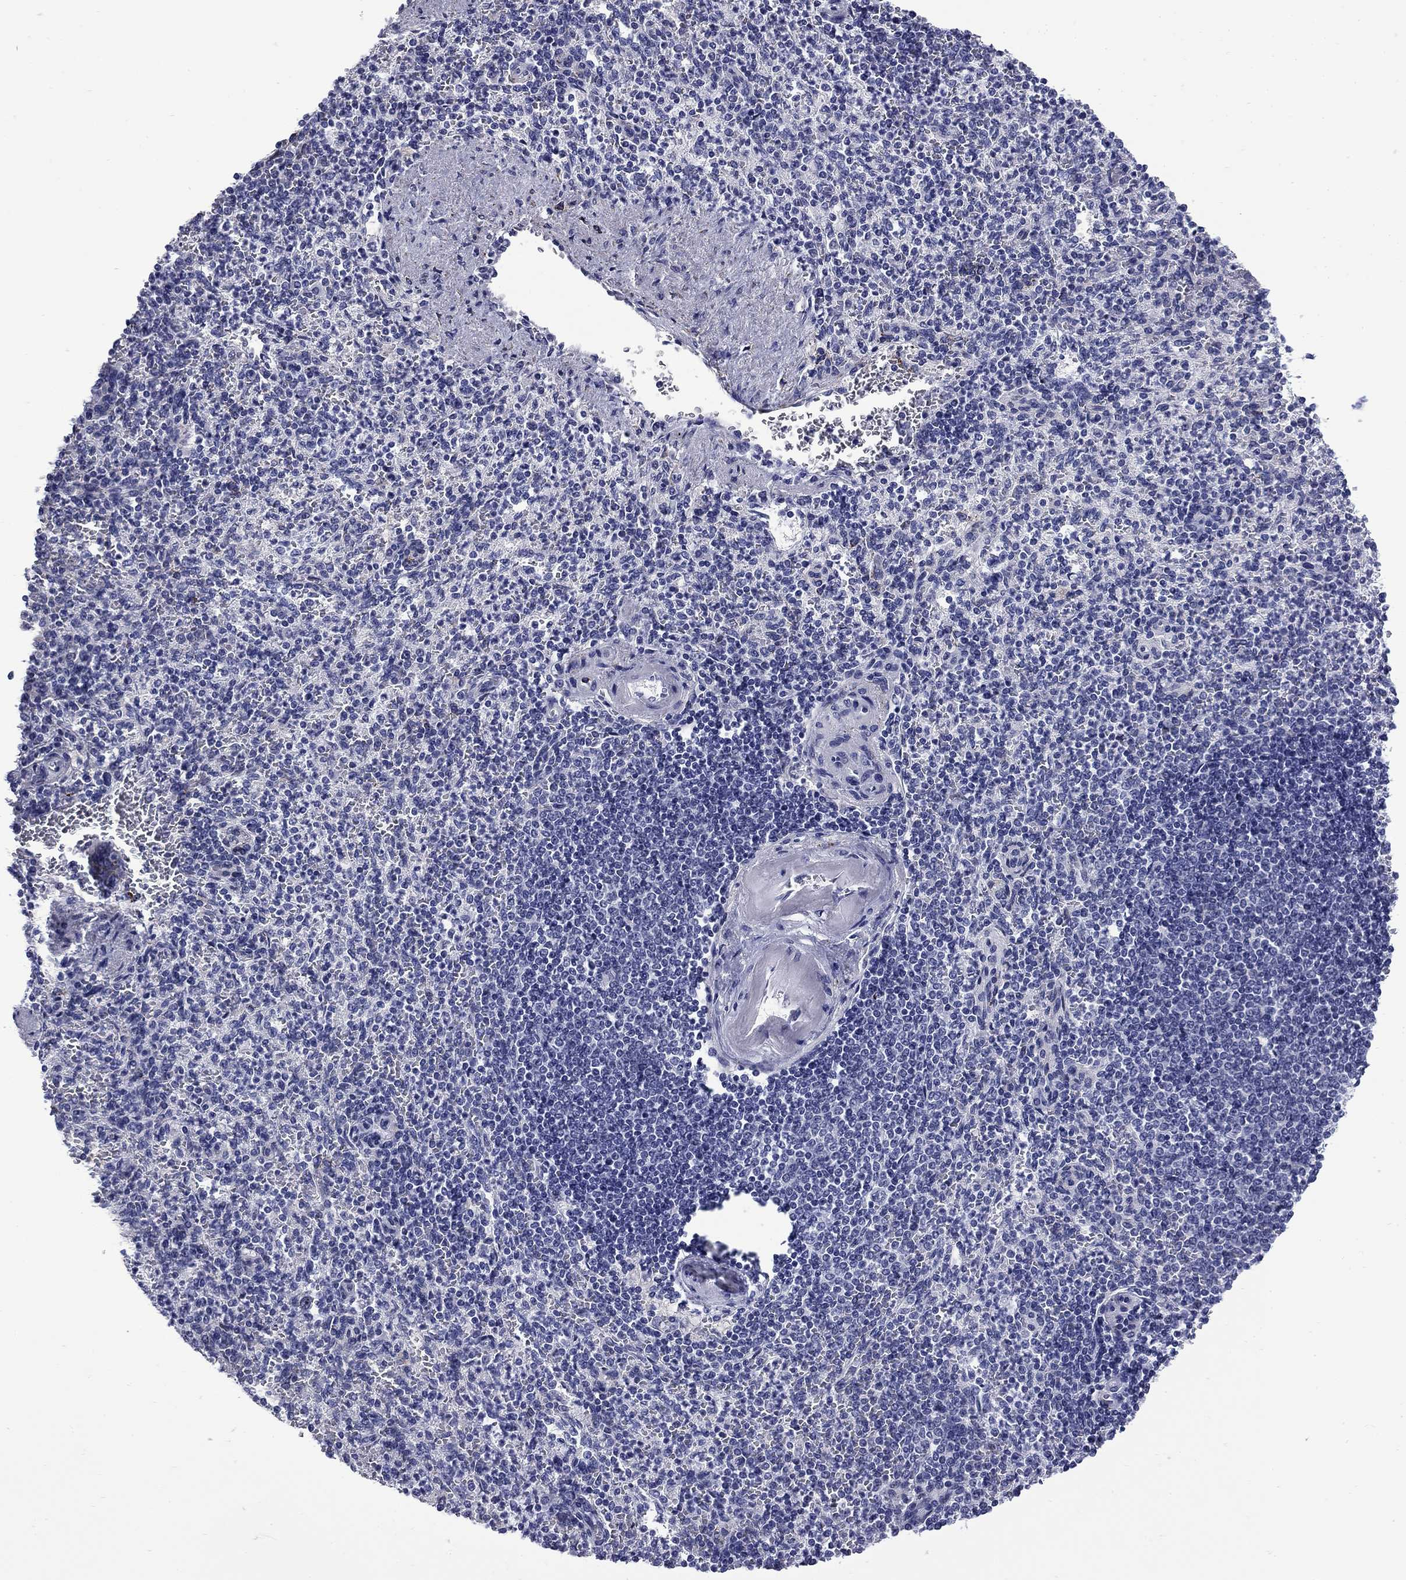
{"staining": {"intensity": "negative", "quantity": "none", "location": "none"}, "tissue": "spleen", "cell_type": "Cells in red pulp", "image_type": "normal", "snomed": [{"axis": "morphology", "description": "Normal tissue, NOS"}, {"axis": "topography", "description": "Spleen"}], "caption": "Cells in red pulp show no significant protein staining in normal spleen. The staining is performed using DAB (3,3'-diaminobenzidine) brown chromogen with nuclei counter-stained in using hematoxylin.", "gene": "MGARP", "patient": {"sex": "female", "age": 74}}